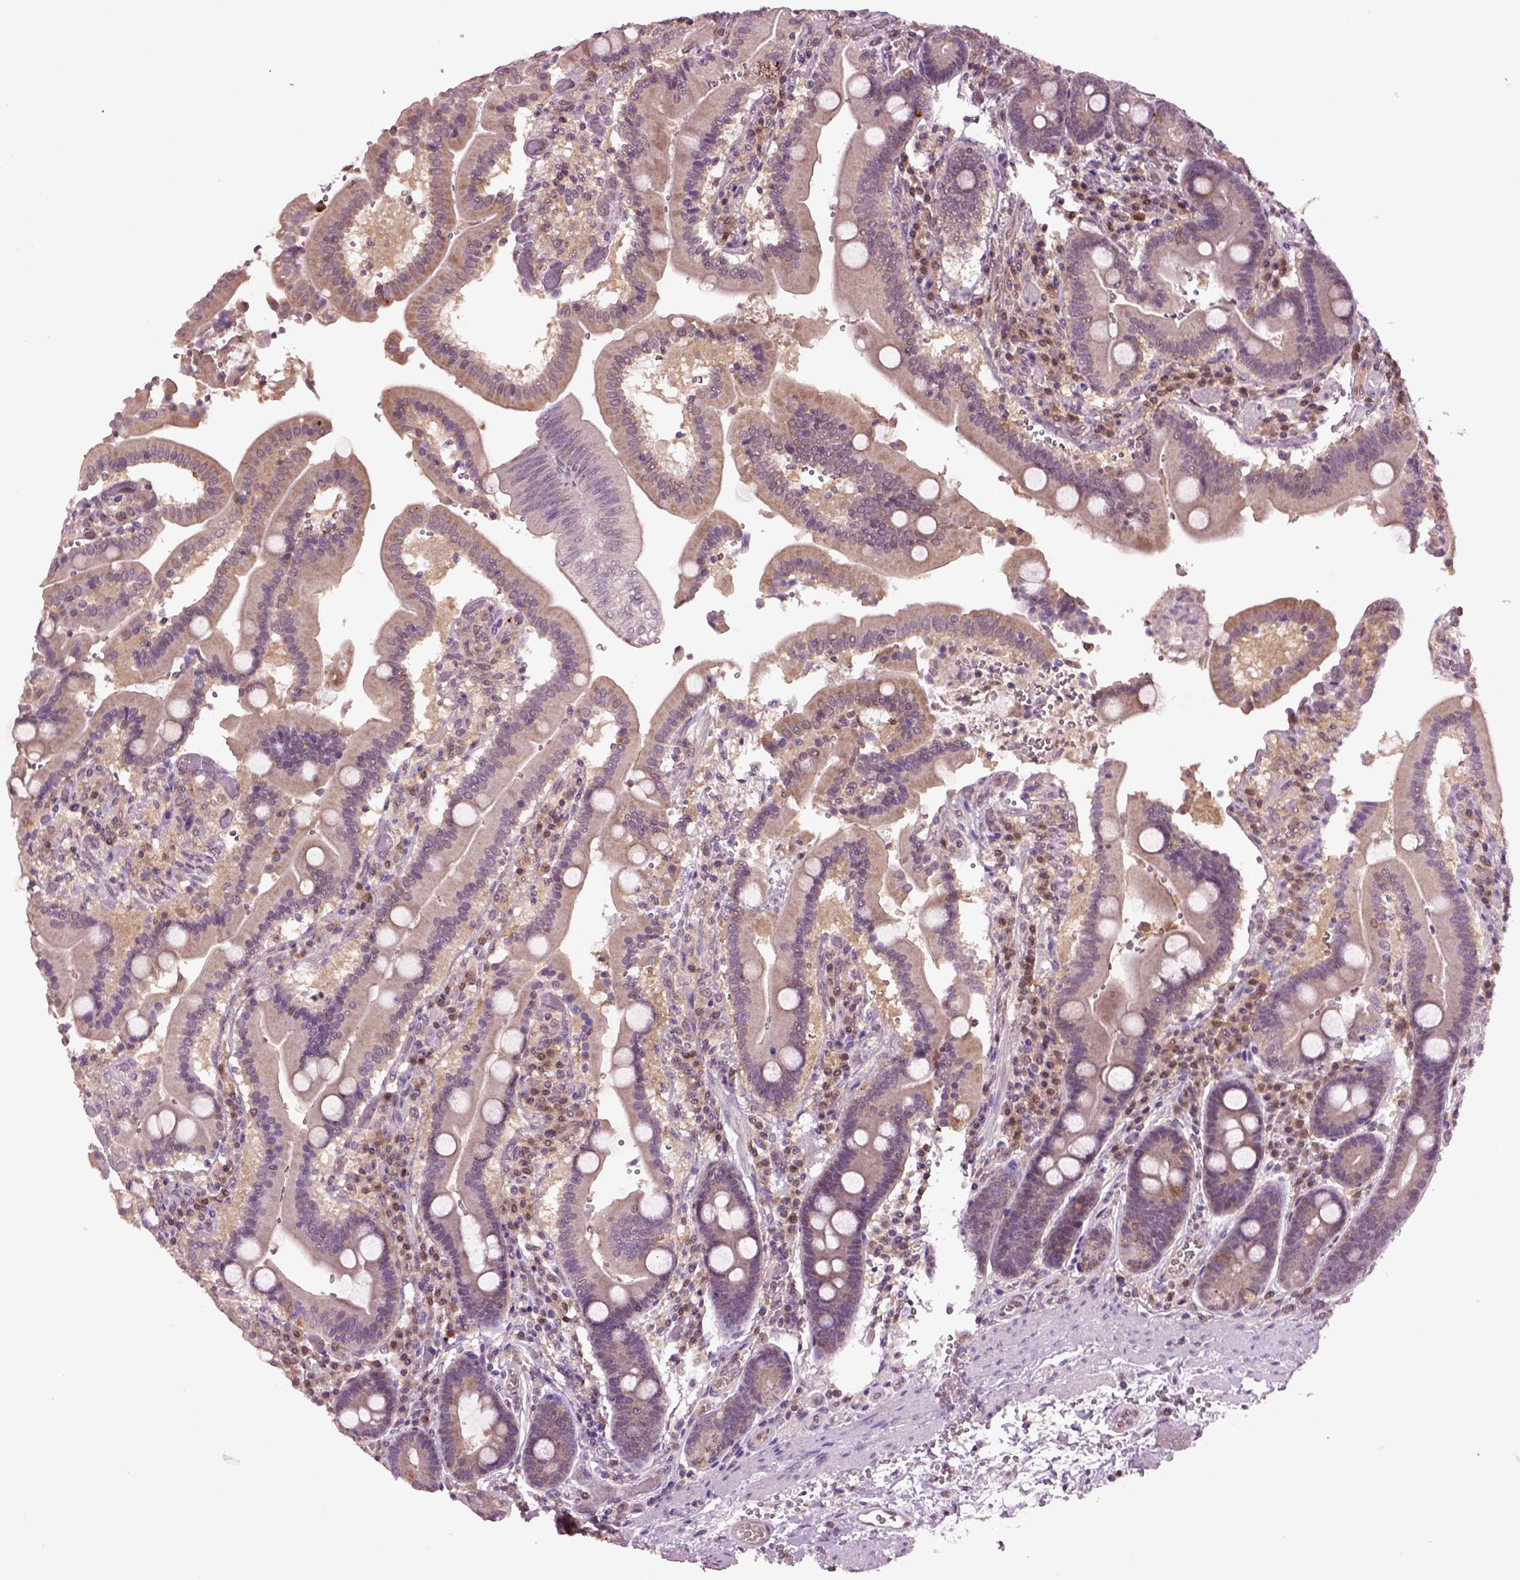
{"staining": {"intensity": "moderate", "quantity": "<25%", "location": "cytoplasmic/membranous"}, "tissue": "duodenum", "cell_type": "Glandular cells", "image_type": "normal", "snomed": [{"axis": "morphology", "description": "Normal tissue, NOS"}, {"axis": "topography", "description": "Duodenum"}], "caption": "Immunohistochemical staining of normal duodenum shows <25% levels of moderate cytoplasmic/membranous protein expression in about <25% of glandular cells.", "gene": "MDP1", "patient": {"sex": "female", "age": 62}}